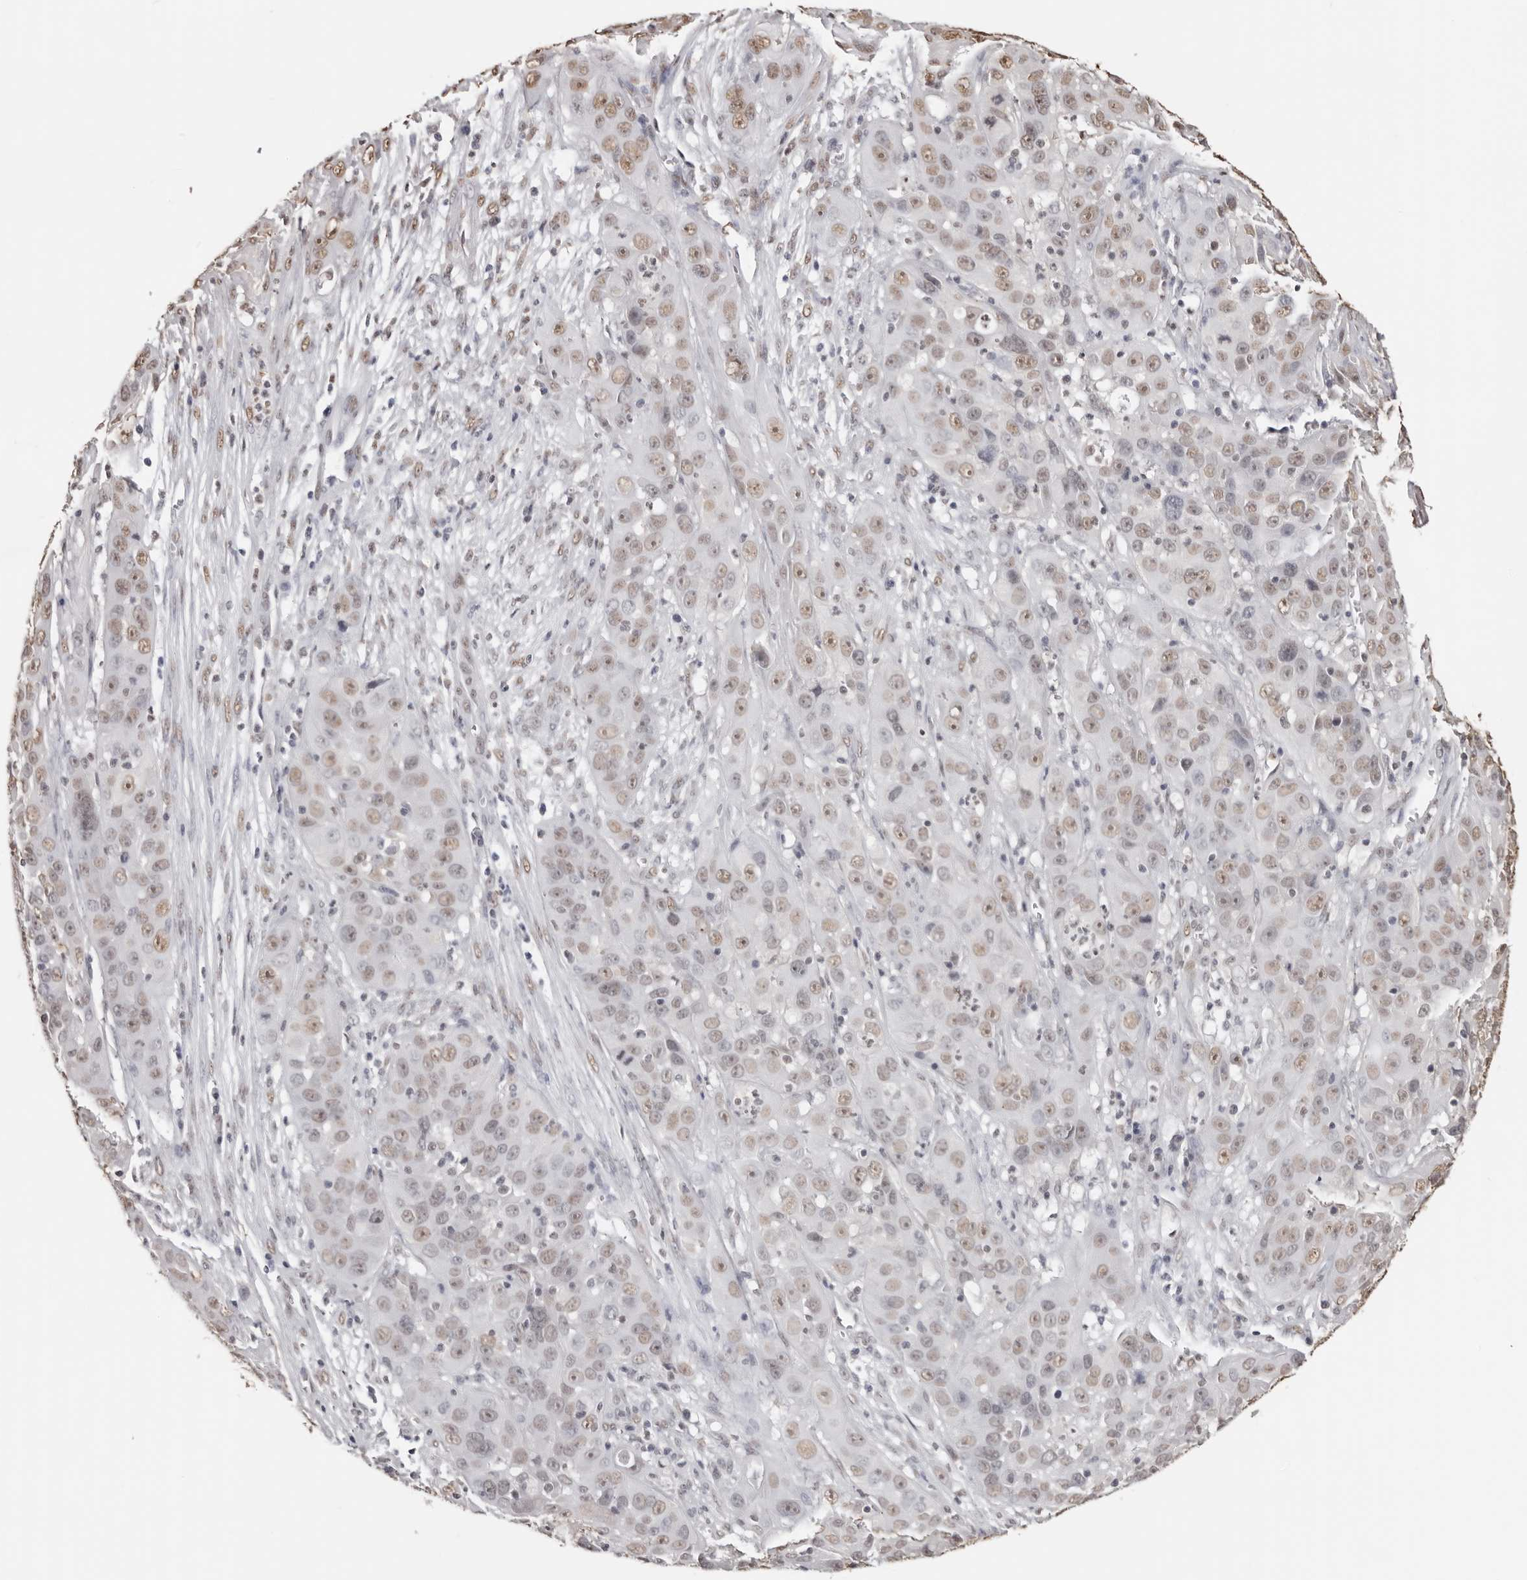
{"staining": {"intensity": "weak", "quantity": ">75%", "location": "nuclear"}, "tissue": "cervical cancer", "cell_type": "Tumor cells", "image_type": "cancer", "snomed": [{"axis": "morphology", "description": "Squamous cell carcinoma, NOS"}, {"axis": "topography", "description": "Cervix"}], "caption": "Immunohistochemistry (IHC) histopathology image of human cervical cancer (squamous cell carcinoma) stained for a protein (brown), which reveals low levels of weak nuclear staining in approximately >75% of tumor cells.", "gene": "OLIG3", "patient": {"sex": "female", "age": 32}}